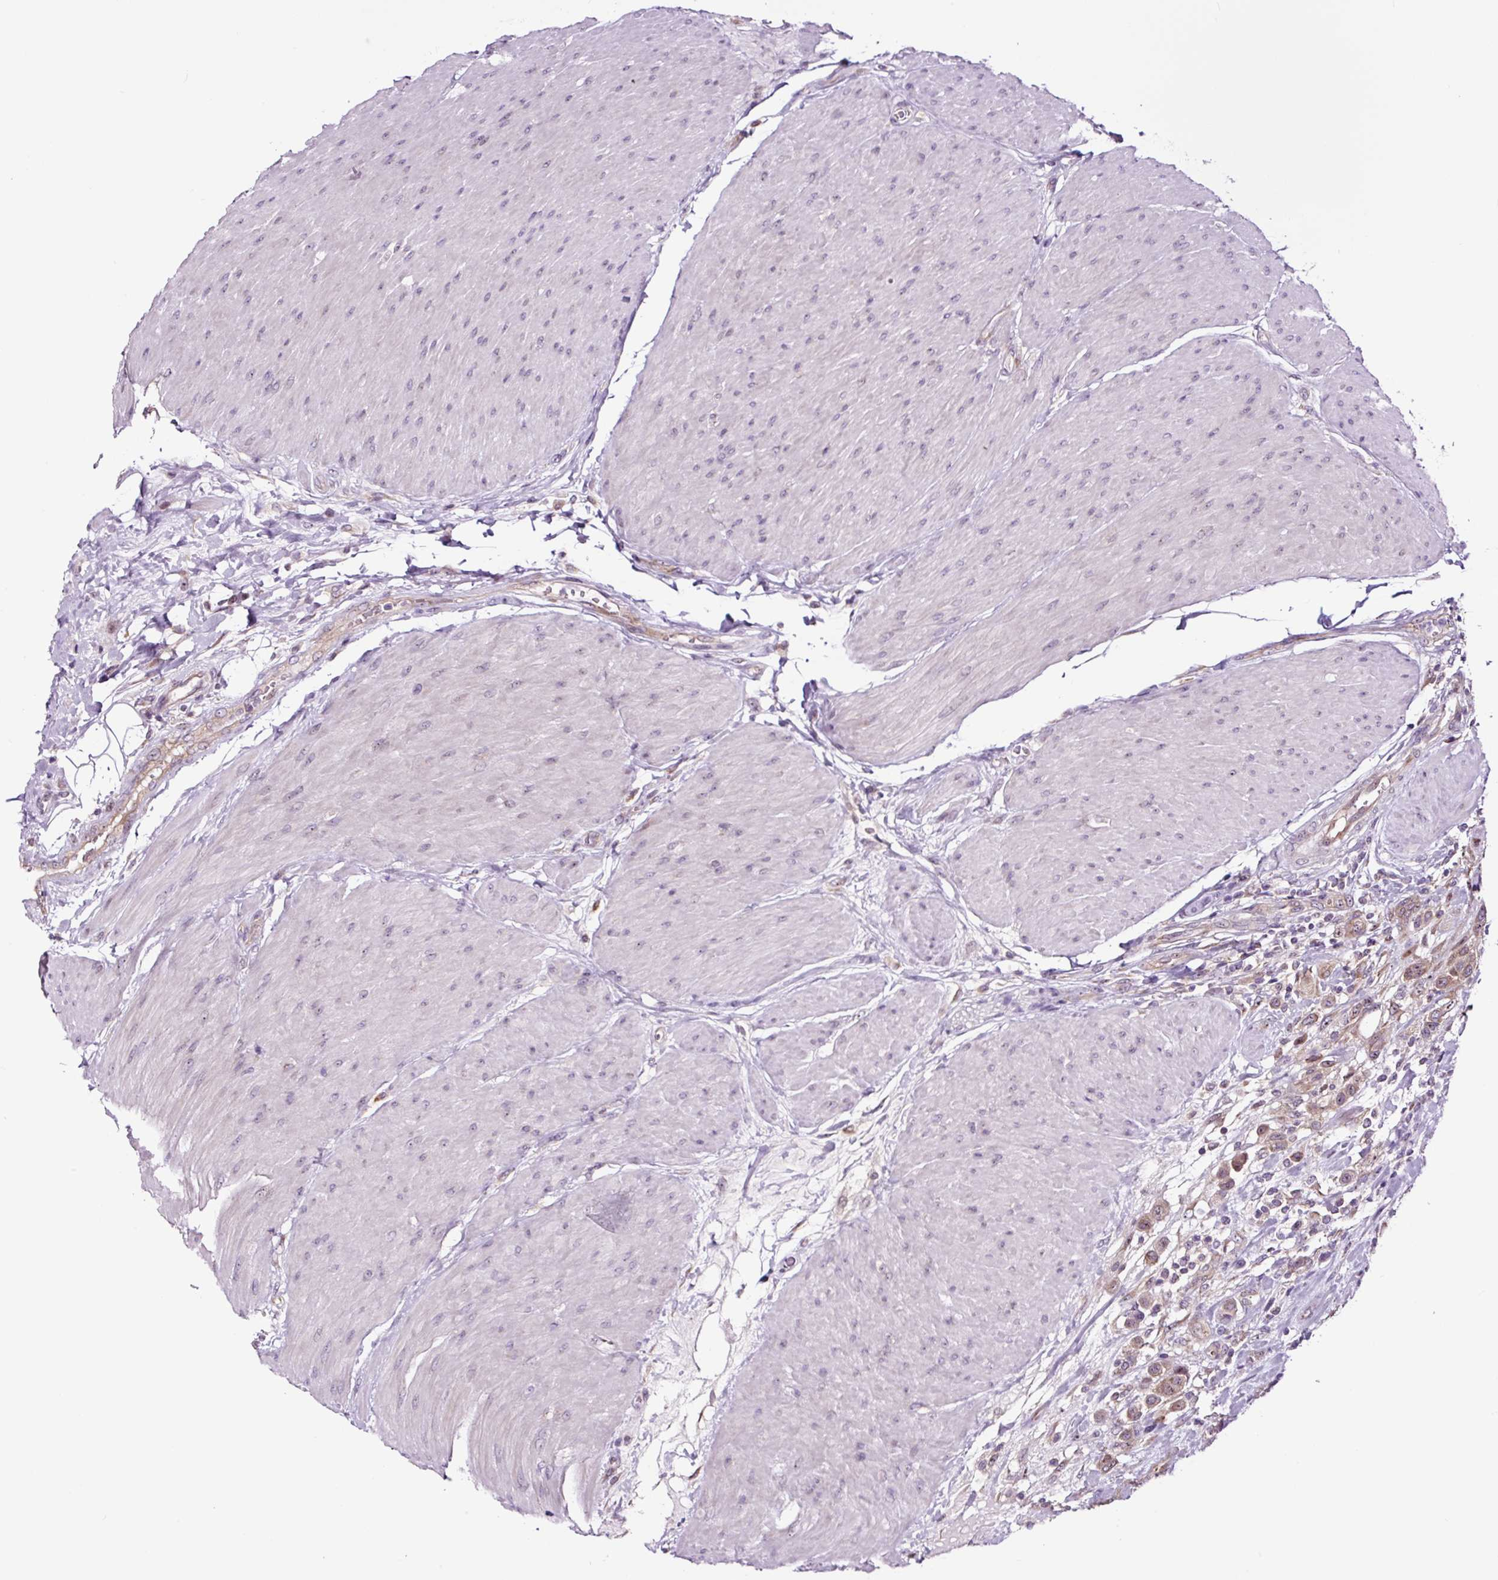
{"staining": {"intensity": "weak", "quantity": ">75%", "location": "cytoplasmic/membranous,nuclear"}, "tissue": "urothelial cancer", "cell_type": "Tumor cells", "image_type": "cancer", "snomed": [{"axis": "morphology", "description": "Urothelial carcinoma, High grade"}, {"axis": "topography", "description": "Urinary bladder"}], "caption": "Urothelial cancer stained with immunohistochemistry demonstrates weak cytoplasmic/membranous and nuclear positivity in about >75% of tumor cells.", "gene": "NOM1", "patient": {"sex": "male", "age": 50}}